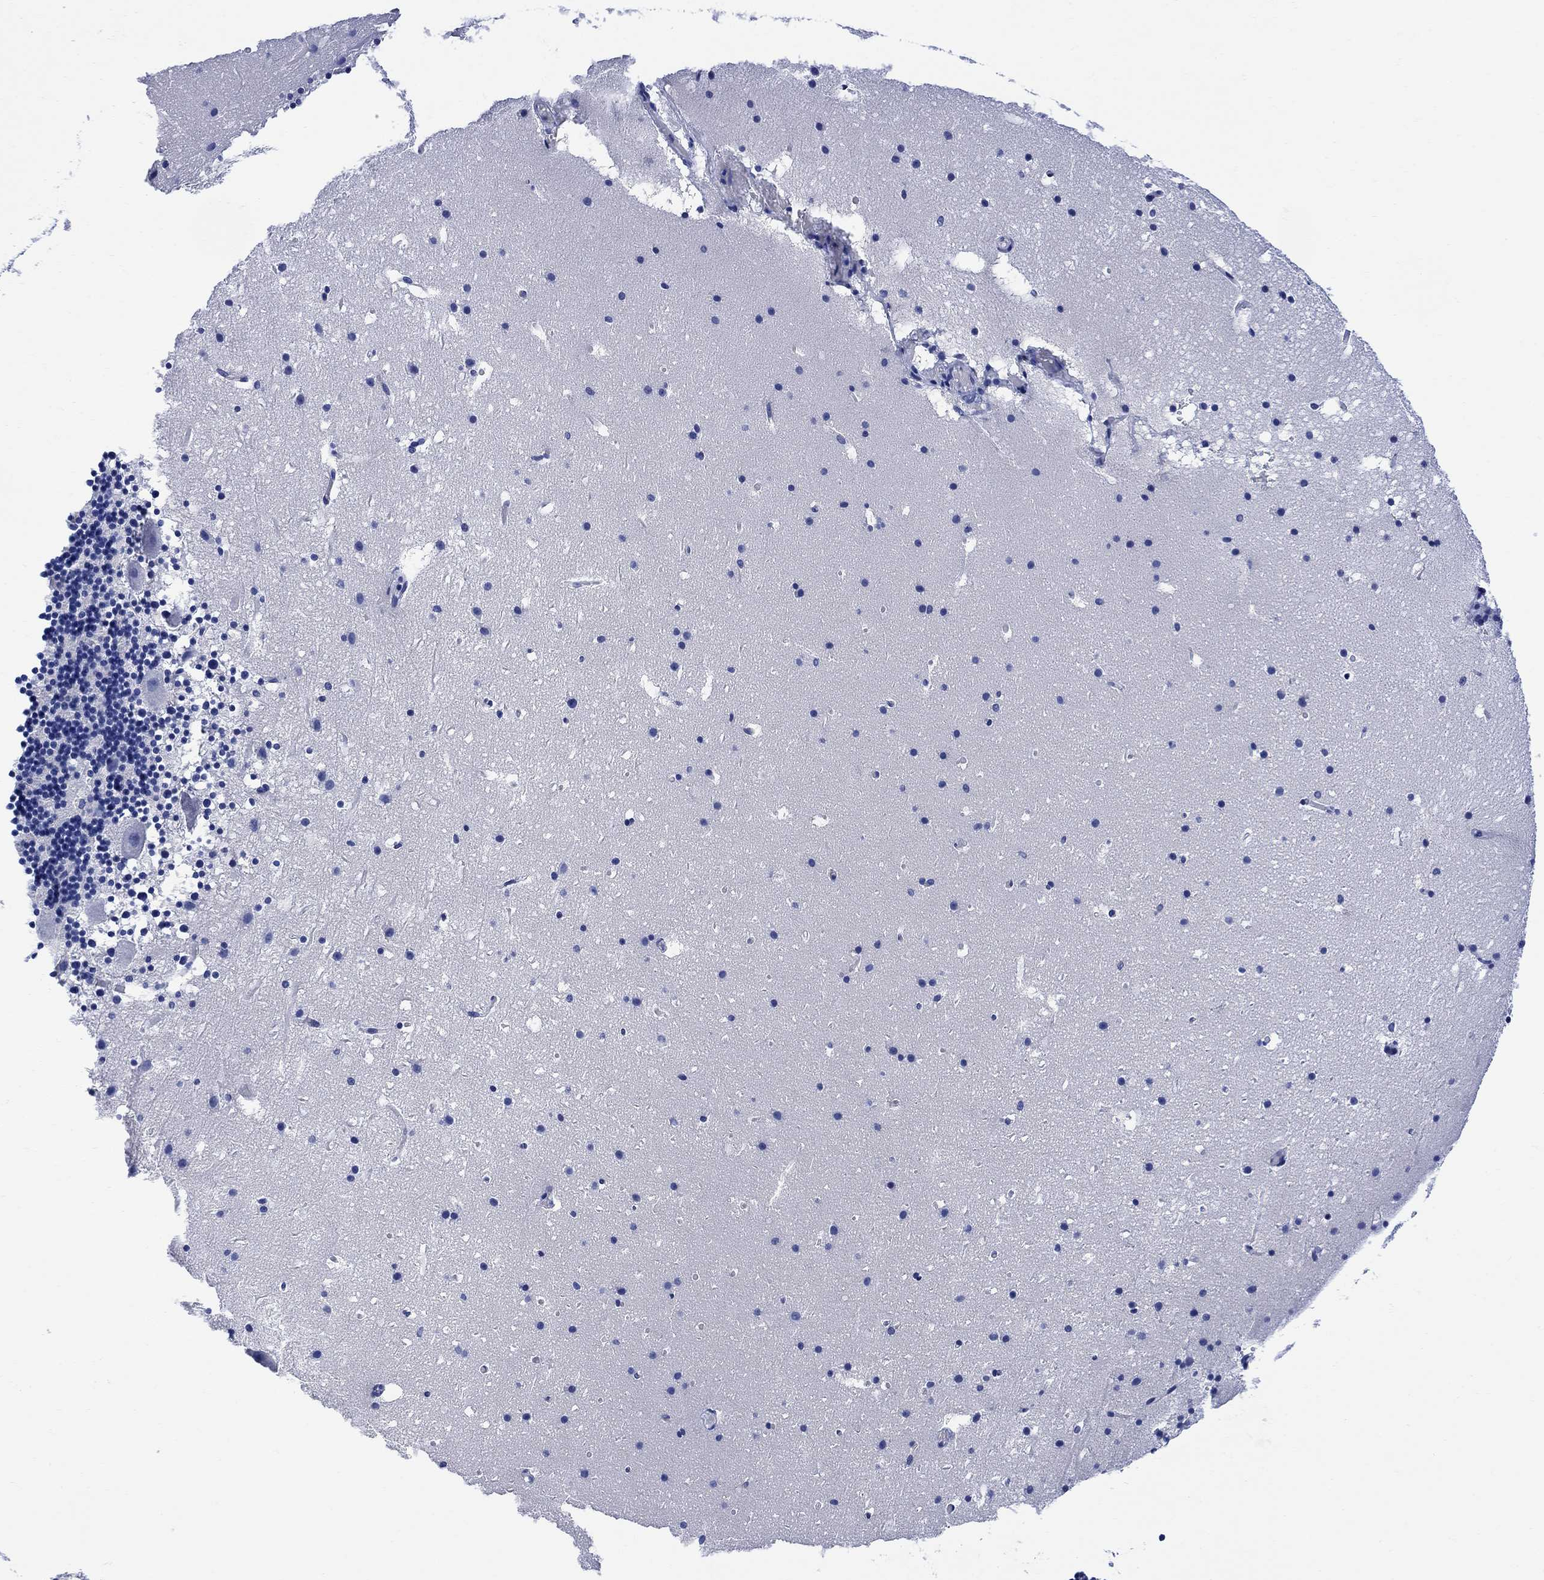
{"staining": {"intensity": "negative", "quantity": "none", "location": "none"}, "tissue": "cerebellum", "cell_type": "Cells in granular layer", "image_type": "normal", "snomed": [{"axis": "morphology", "description": "Normal tissue, NOS"}, {"axis": "topography", "description": "Cerebellum"}], "caption": "IHC image of normal cerebellum: cerebellum stained with DAB (3,3'-diaminobenzidine) demonstrates no significant protein staining in cells in granular layer.", "gene": "GBP5", "patient": {"sex": "male", "age": 37}}